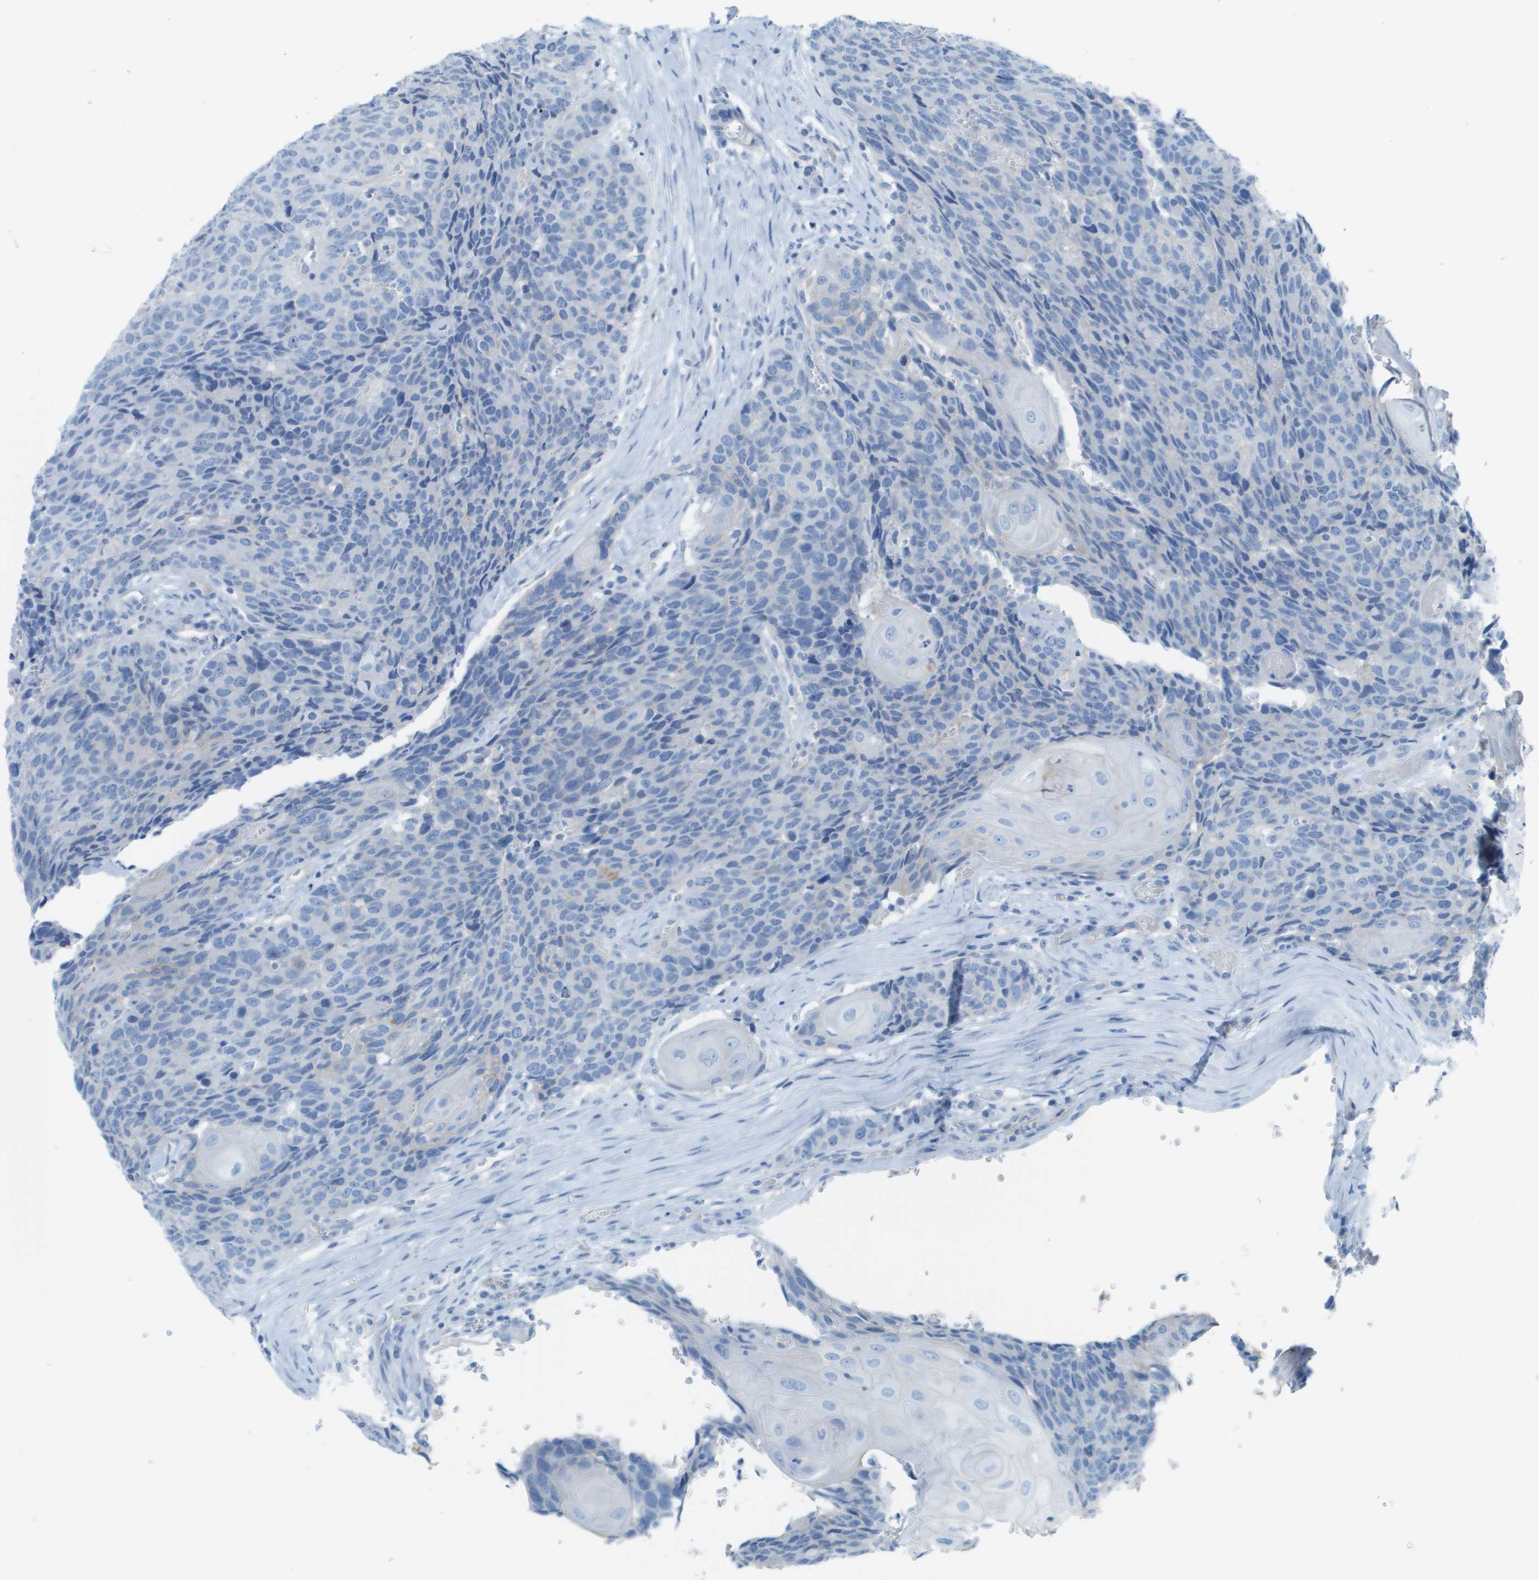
{"staining": {"intensity": "negative", "quantity": "none", "location": "none"}, "tissue": "head and neck cancer", "cell_type": "Tumor cells", "image_type": "cancer", "snomed": [{"axis": "morphology", "description": "Squamous cell carcinoma, NOS"}, {"axis": "topography", "description": "Head-Neck"}], "caption": "Immunohistochemistry (IHC) of squamous cell carcinoma (head and neck) exhibits no expression in tumor cells.", "gene": "CD46", "patient": {"sex": "male", "age": 66}}